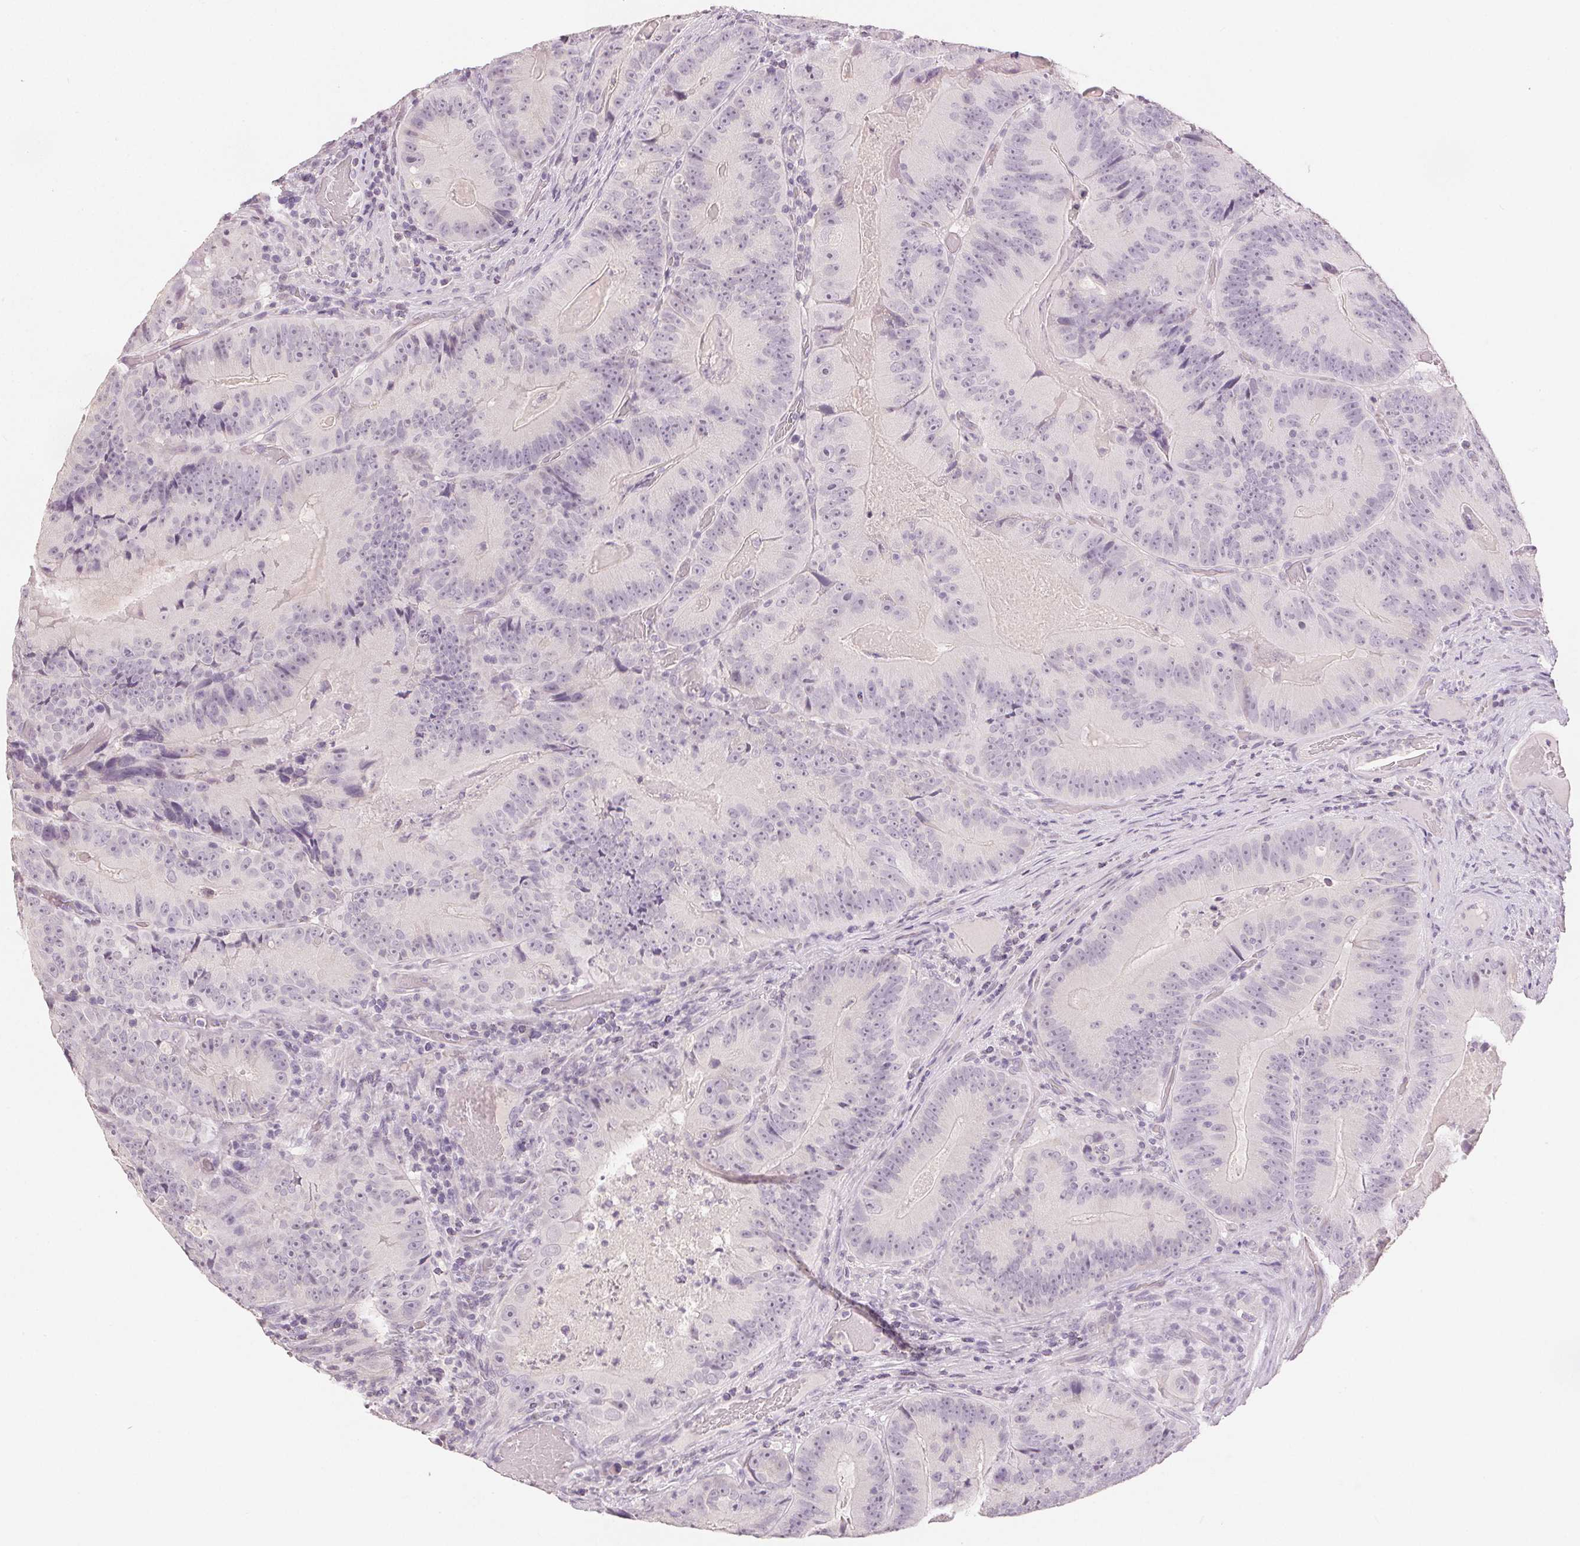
{"staining": {"intensity": "negative", "quantity": "none", "location": "none"}, "tissue": "colorectal cancer", "cell_type": "Tumor cells", "image_type": "cancer", "snomed": [{"axis": "morphology", "description": "Adenocarcinoma, NOS"}, {"axis": "topography", "description": "Colon"}], "caption": "There is no significant staining in tumor cells of colorectal adenocarcinoma. (Brightfield microscopy of DAB immunohistochemistry at high magnification).", "gene": "SLC27A5", "patient": {"sex": "female", "age": 86}}